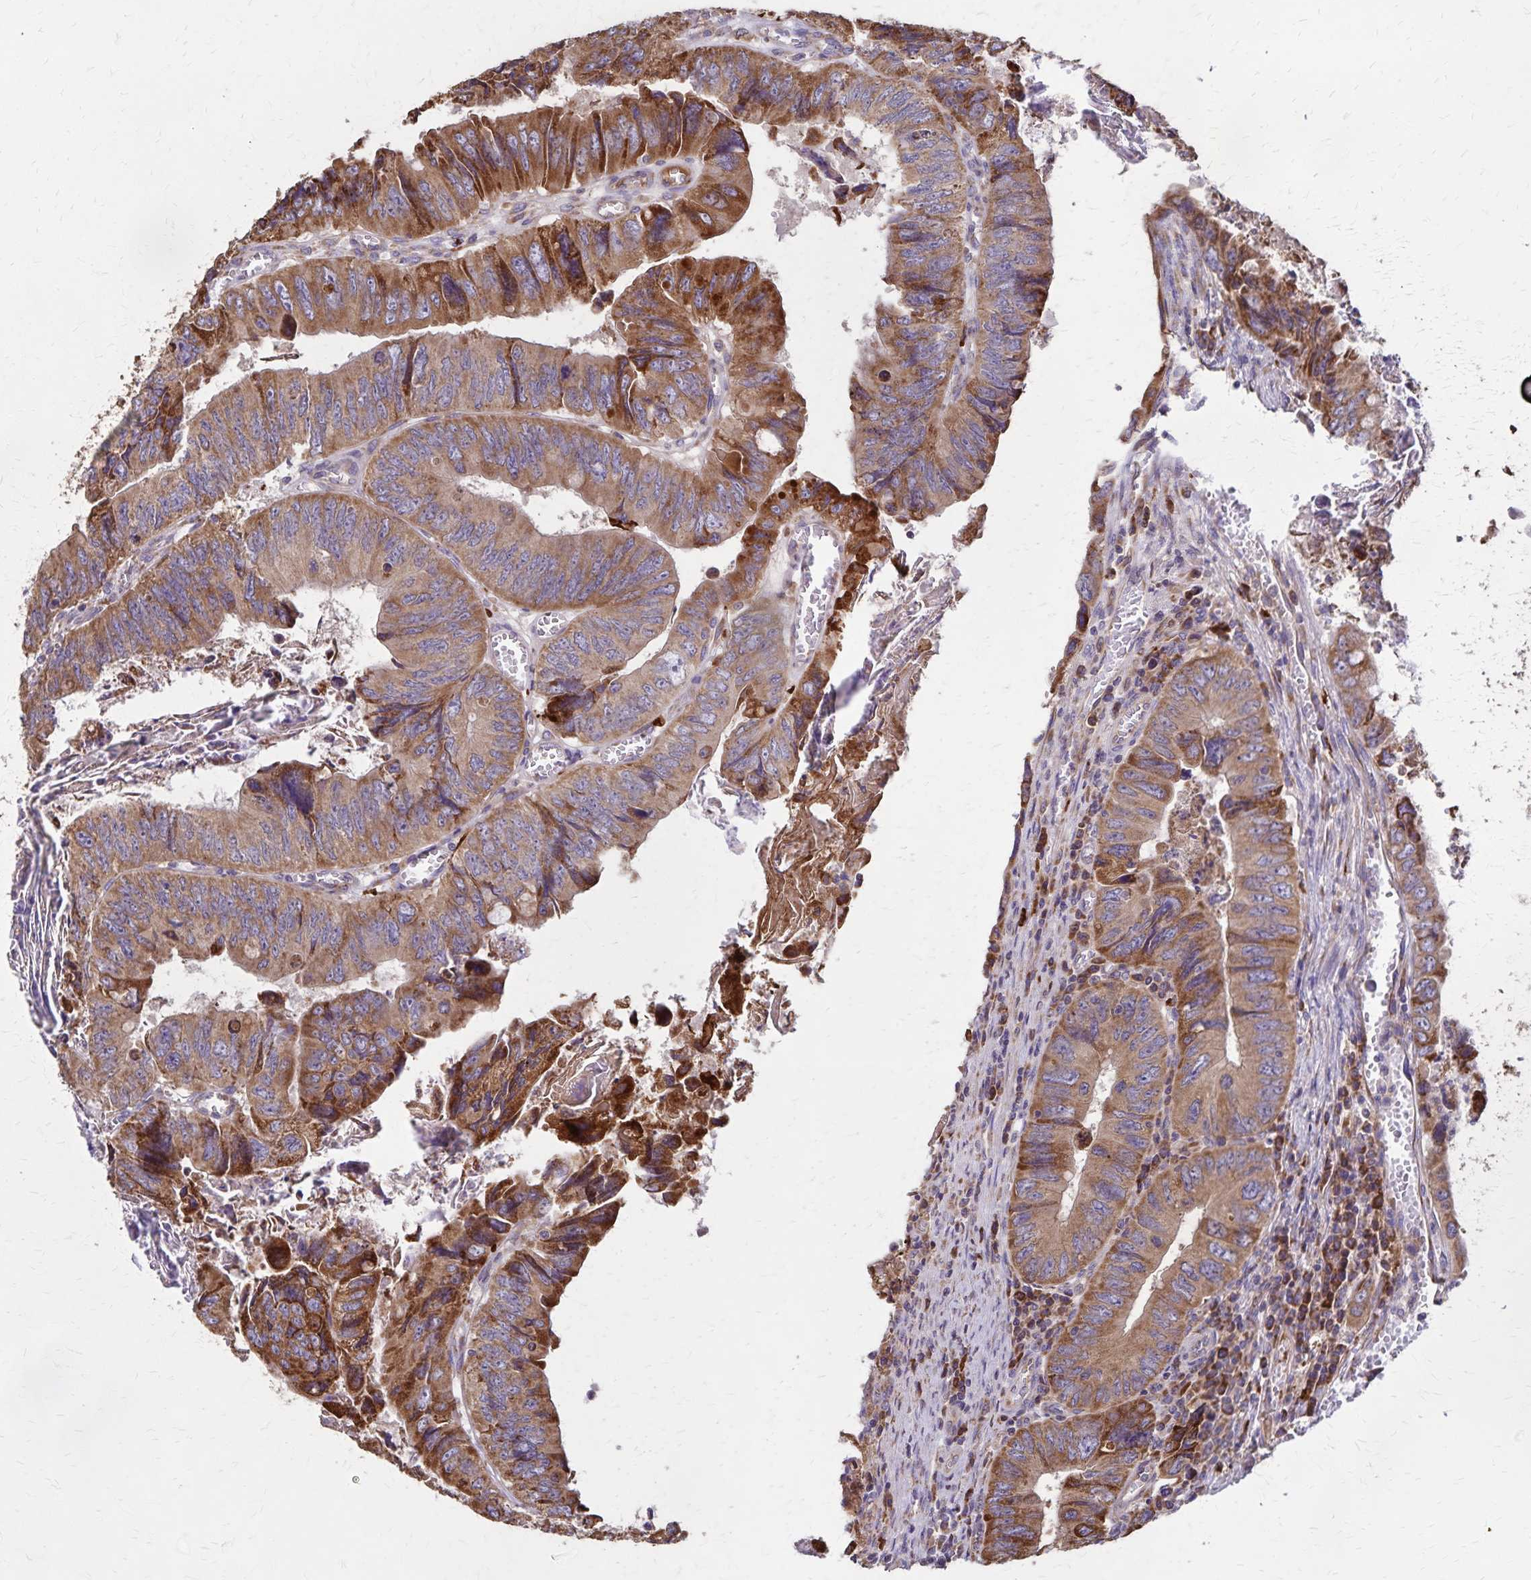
{"staining": {"intensity": "moderate", "quantity": ">75%", "location": "cytoplasmic/membranous"}, "tissue": "colorectal cancer", "cell_type": "Tumor cells", "image_type": "cancer", "snomed": [{"axis": "morphology", "description": "Adenocarcinoma, NOS"}, {"axis": "topography", "description": "Colon"}], "caption": "Immunohistochemistry (DAB (3,3'-diaminobenzidine)) staining of colorectal adenocarcinoma reveals moderate cytoplasmic/membranous protein positivity in approximately >75% of tumor cells.", "gene": "RNF10", "patient": {"sex": "female", "age": 84}}